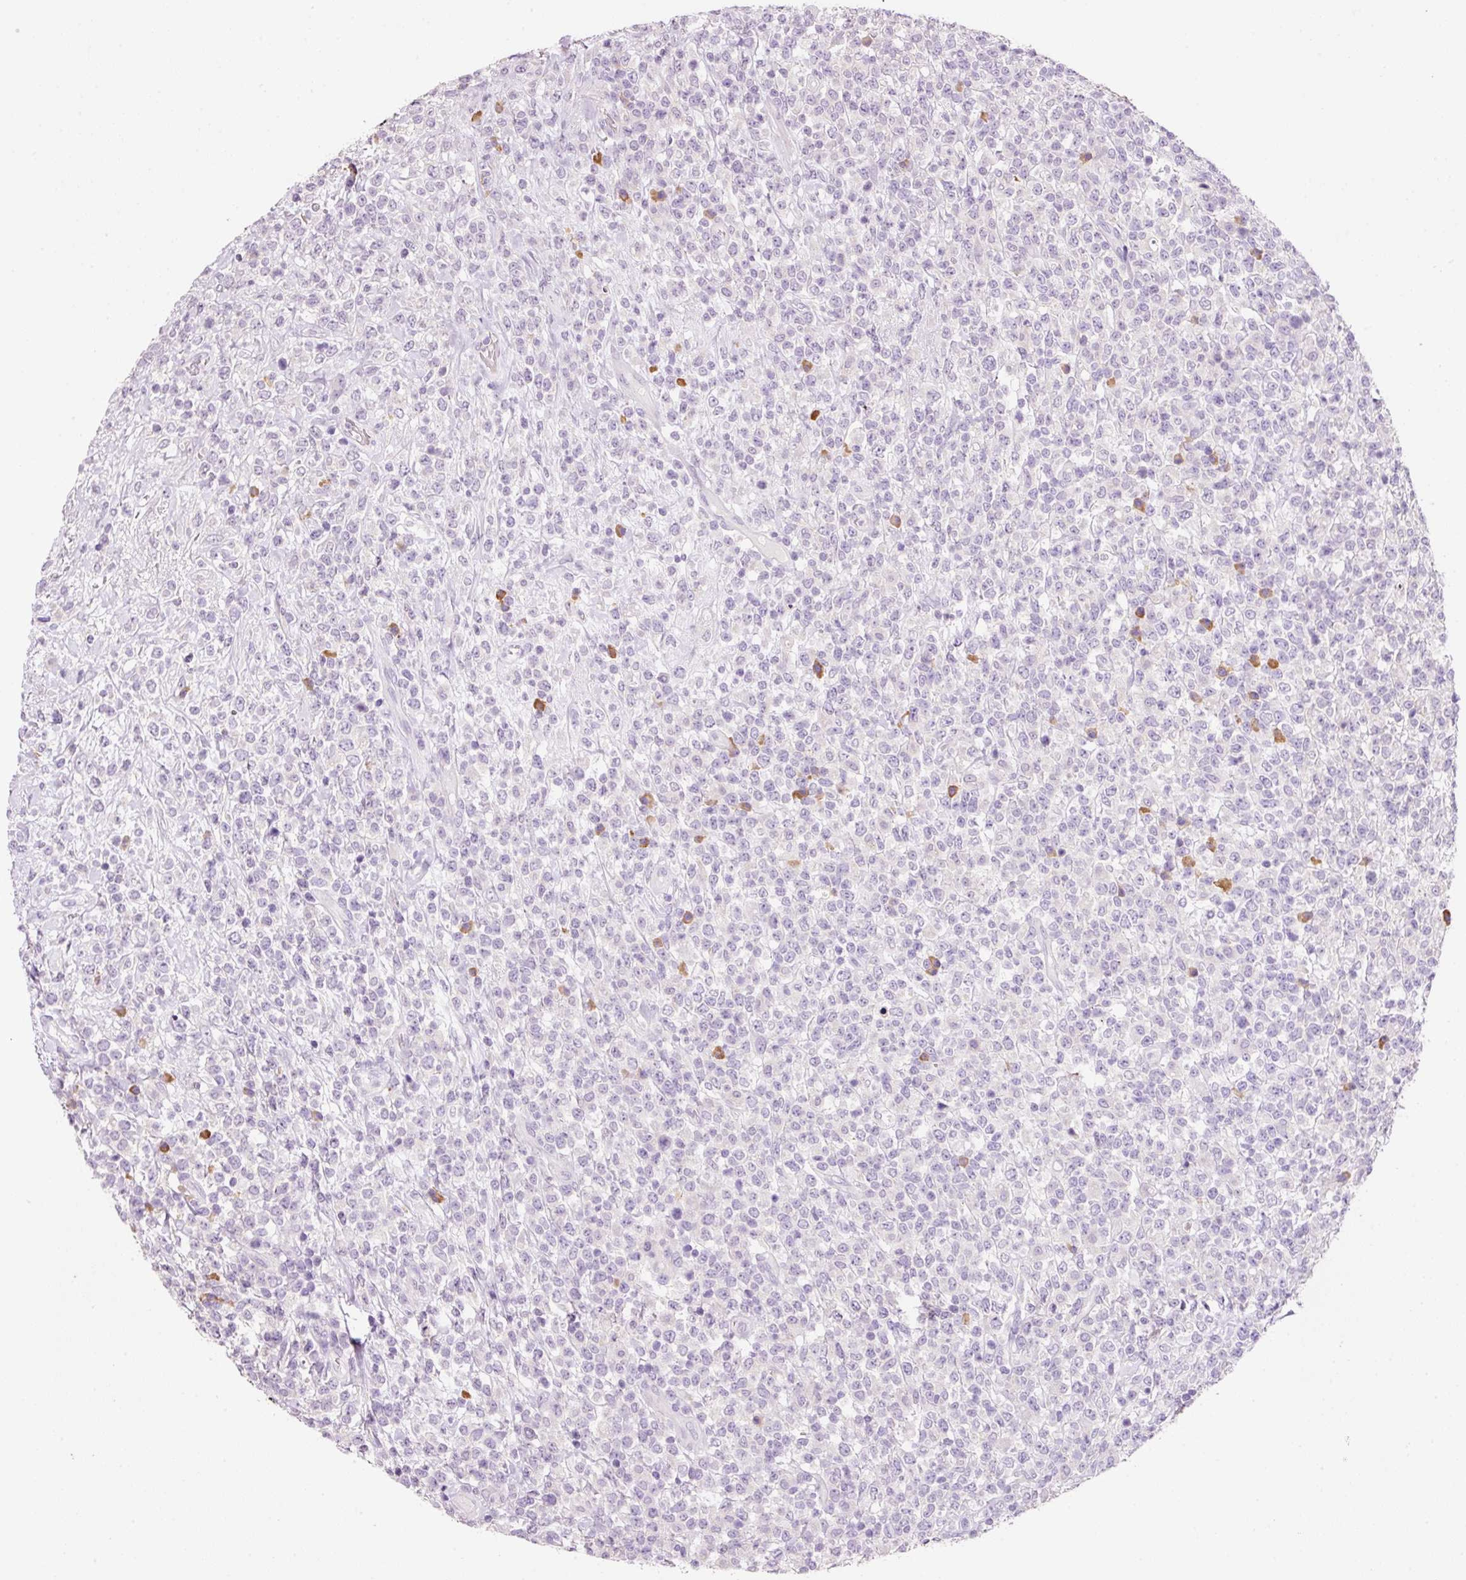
{"staining": {"intensity": "negative", "quantity": "none", "location": "none"}, "tissue": "lymphoma", "cell_type": "Tumor cells", "image_type": "cancer", "snomed": [{"axis": "morphology", "description": "Malignant lymphoma, non-Hodgkin's type, High grade"}, {"axis": "topography", "description": "Colon"}], "caption": "There is no significant staining in tumor cells of lymphoma. Nuclei are stained in blue.", "gene": "TENT5C", "patient": {"sex": "female", "age": 53}}